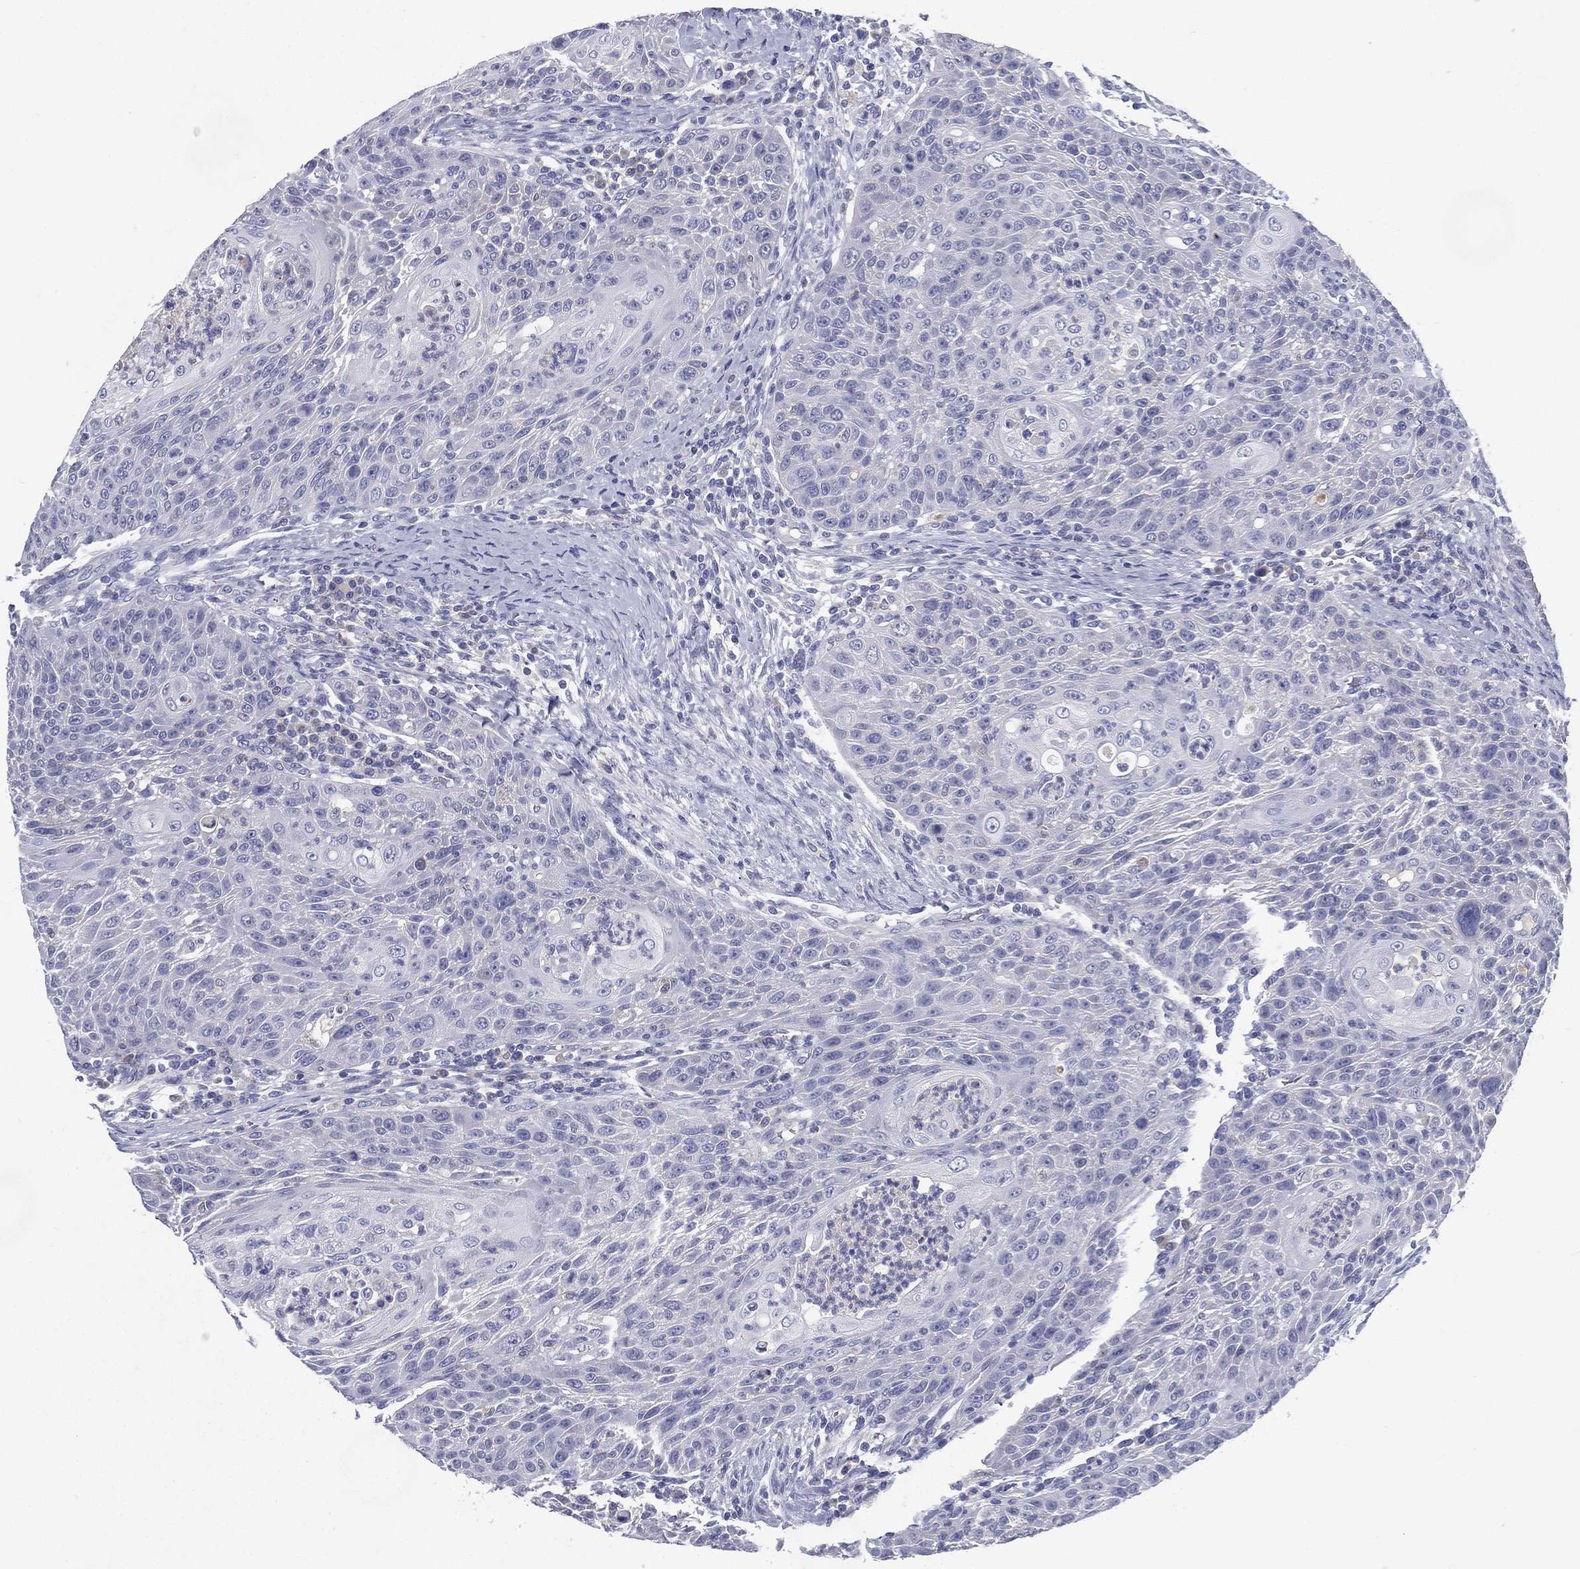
{"staining": {"intensity": "negative", "quantity": "none", "location": "none"}, "tissue": "head and neck cancer", "cell_type": "Tumor cells", "image_type": "cancer", "snomed": [{"axis": "morphology", "description": "Squamous cell carcinoma, NOS"}, {"axis": "topography", "description": "Head-Neck"}], "caption": "Immunohistochemistry histopathology image of human squamous cell carcinoma (head and neck) stained for a protein (brown), which displays no positivity in tumor cells. (Stains: DAB (3,3'-diaminobenzidine) IHC with hematoxylin counter stain, Microscopy: brightfield microscopy at high magnification).", "gene": "RGS13", "patient": {"sex": "male", "age": 69}}